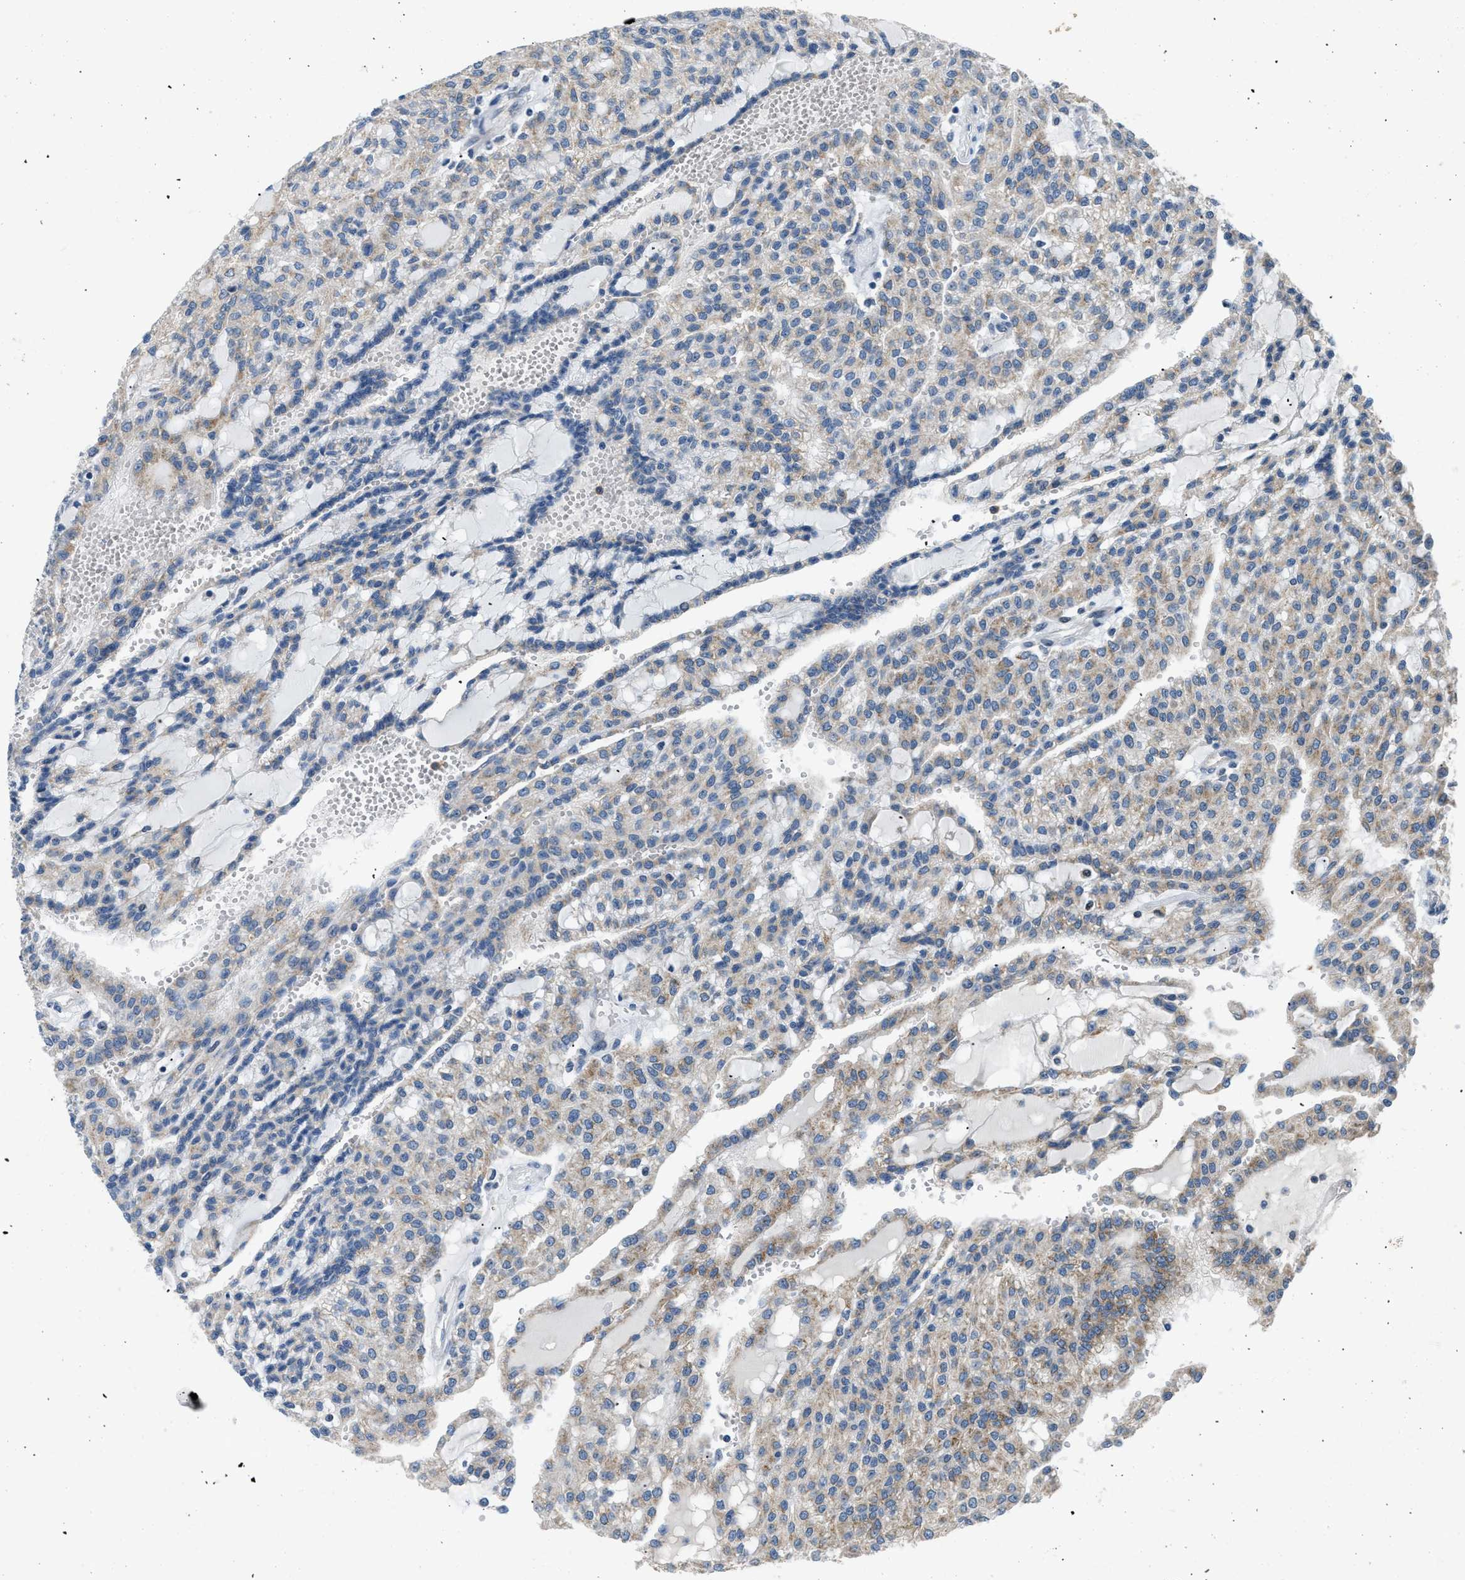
{"staining": {"intensity": "weak", "quantity": "<25%", "location": "cytoplasmic/membranous"}, "tissue": "renal cancer", "cell_type": "Tumor cells", "image_type": "cancer", "snomed": [{"axis": "morphology", "description": "Adenocarcinoma, NOS"}, {"axis": "topography", "description": "Kidney"}], "caption": "Tumor cells are negative for protein expression in human renal adenocarcinoma. (Immunohistochemistry, brightfield microscopy, high magnification).", "gene": "TOMM34", "patient": {"sex": "male", "age": 63}}